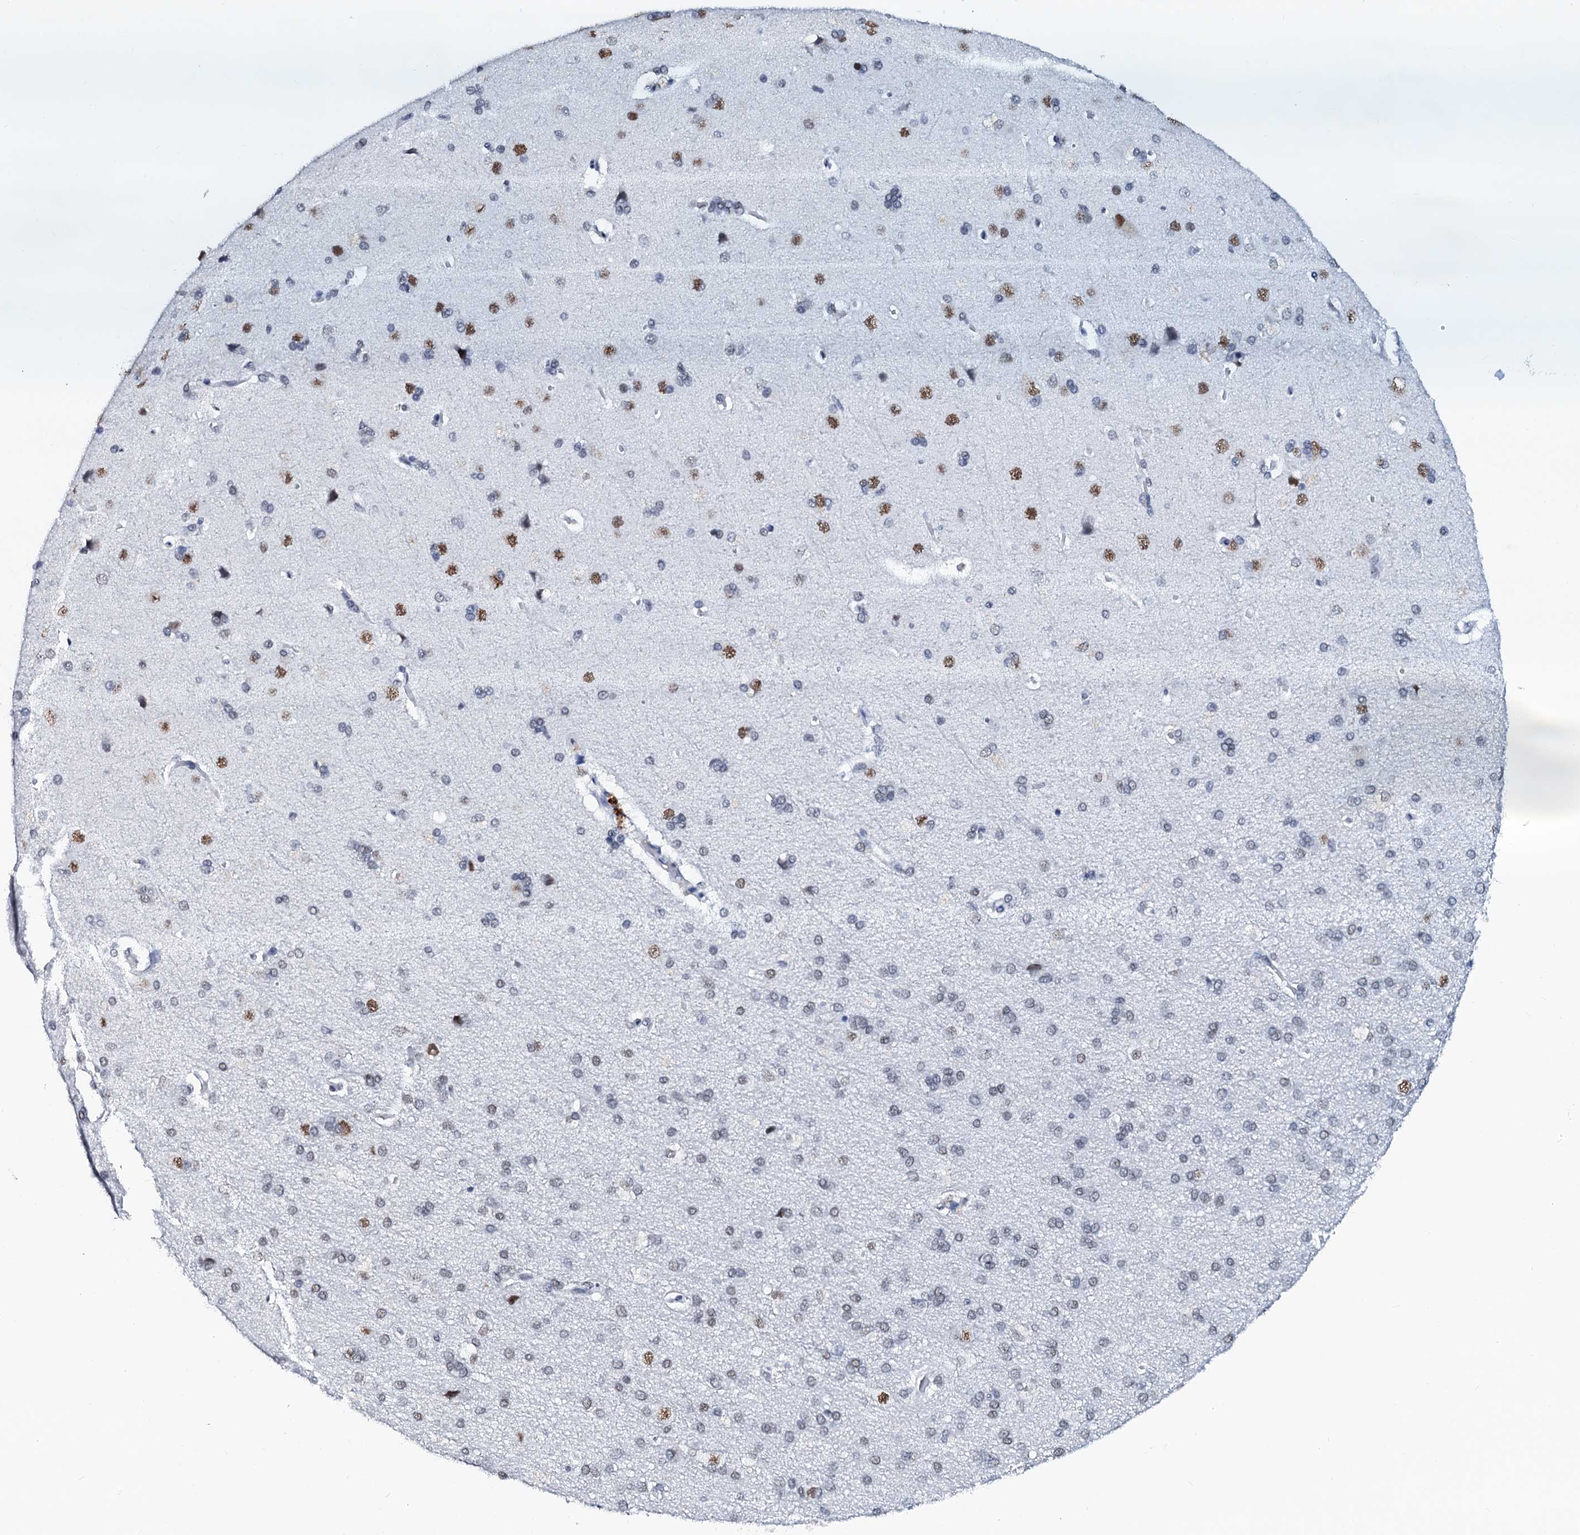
{"staining": {"intensity": "negative", "quantity": "none", "location": "none"}, "tissue": "cerebral cortex", "cell_type": "Endothelial cells", "image_type": "normal", "snomed": [{"axis": "morphology", "description": "Normal tissue, NOS"}, {"axis": "topography", "description": "Cerebral cortex"}], "caption": "High magnification brightfield microscopy of benign cerebral cortex stained with DAB (3,3'-diaminobenzidine) (brown) and counterstained with hematoxylin (blue): endothelial cells show no significant expression. (DAB IHC visualized using brightfield microscopy, high magnification).", "gene": "SLTM", "patient": {"sex": "male", "age": 62}}